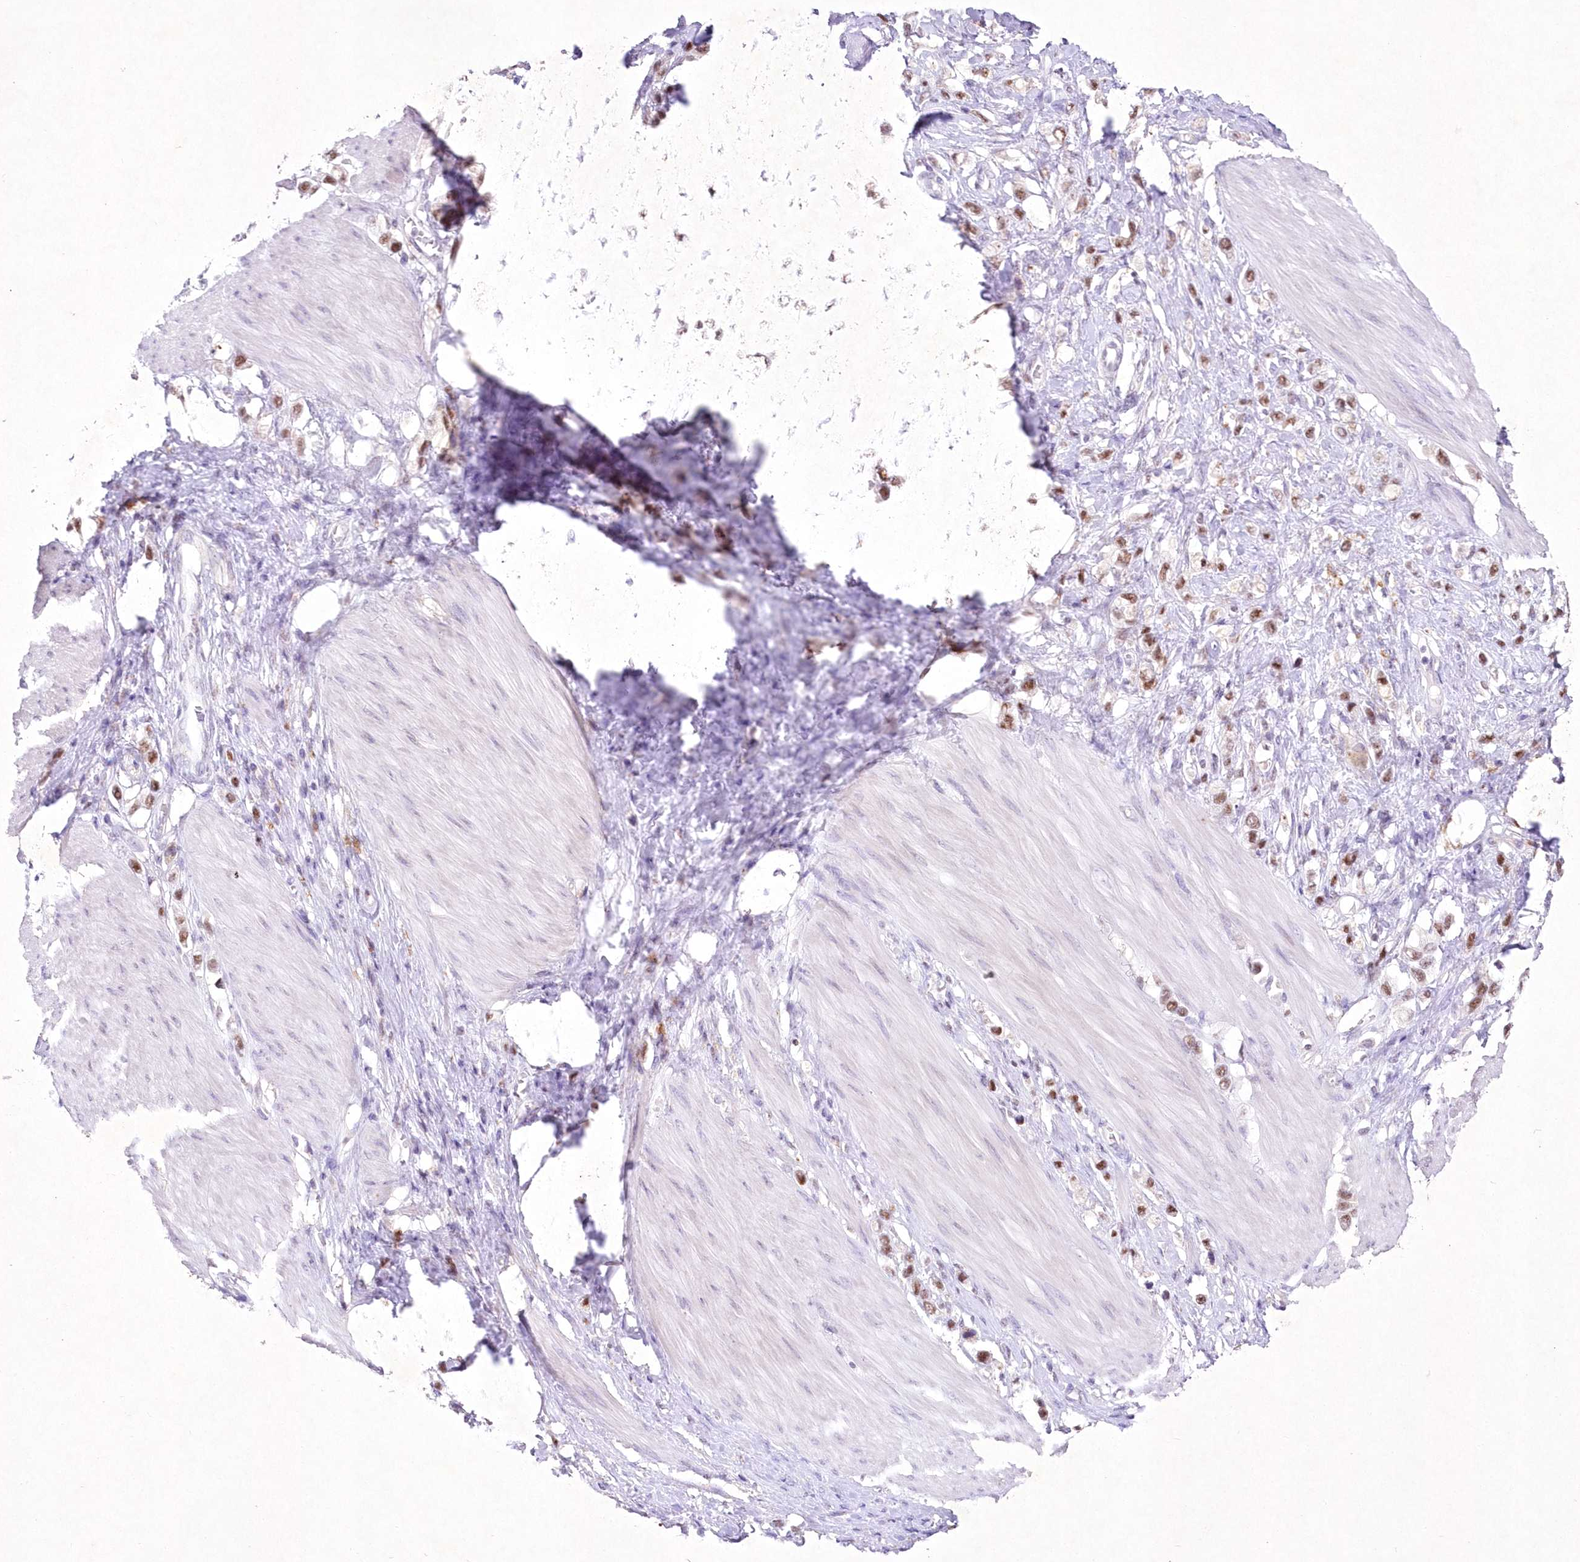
{"staining": {"intensity": "moderate", "quantity": ">75%", "location": "nuclear"}, "tissue": "stomach cancer", "cell_type": "Tumor cells", "image_type": "cancer", "snomed": [{"axis": "morphology", "description": "Adenocarcinoma, NOS"}, {"axis": "topography", "description": "Stomach"}], "caption": "Immunohistochemistry (IHC) histopathology image of neoplastic tissue: human adenocarcinoma (stomach) stained using immunohistochemistry exhibits medium levels of moderate protein expression localized specifically in the nuclear of tumor cells, appearing as a nuclear brown color.", "gene": "RBM27", "patient": {"sex": "female", "age": 65}}